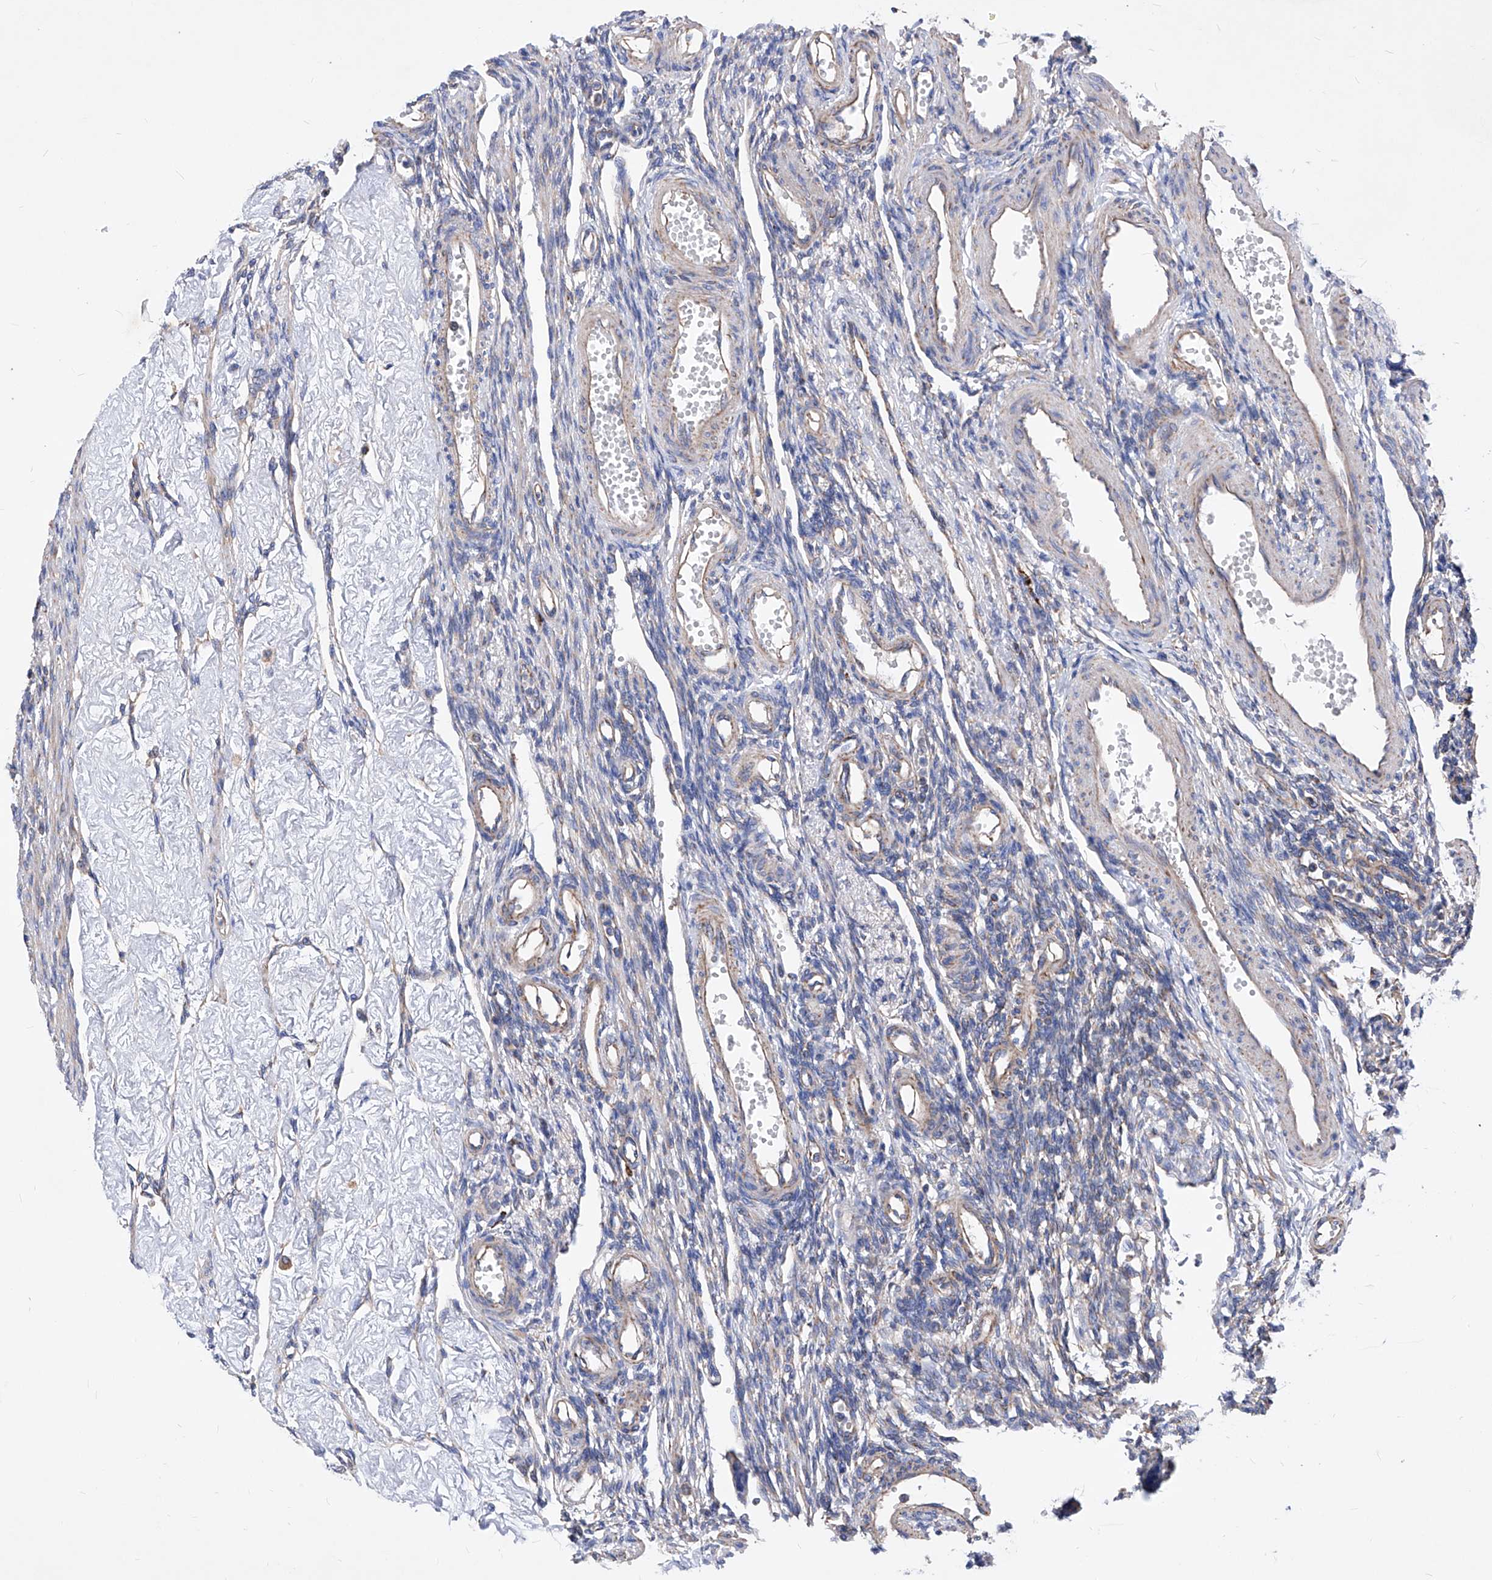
{"staining": {"intensity": "negative", "quantity": "none", "location": "none"}, "tissue": "ovary", "cell_type": "Ovarian stroma cells", "image_type": "normal", "snomed": [{"axis": "morphology", "description": "Normal tissue, NOS"}, {"axis": "morphology", "description": "Cyst, NOS"}, {"axis": "topography", "description": "Ovary"}], "caption": "DAB (3,3'-diaminobenzidine) immunohistochemical staining of benign ovary displays no significant positivity in ovarian stroma cells.", "gene": "HRNR", "patient": {"sex": "female", "age": 33}}